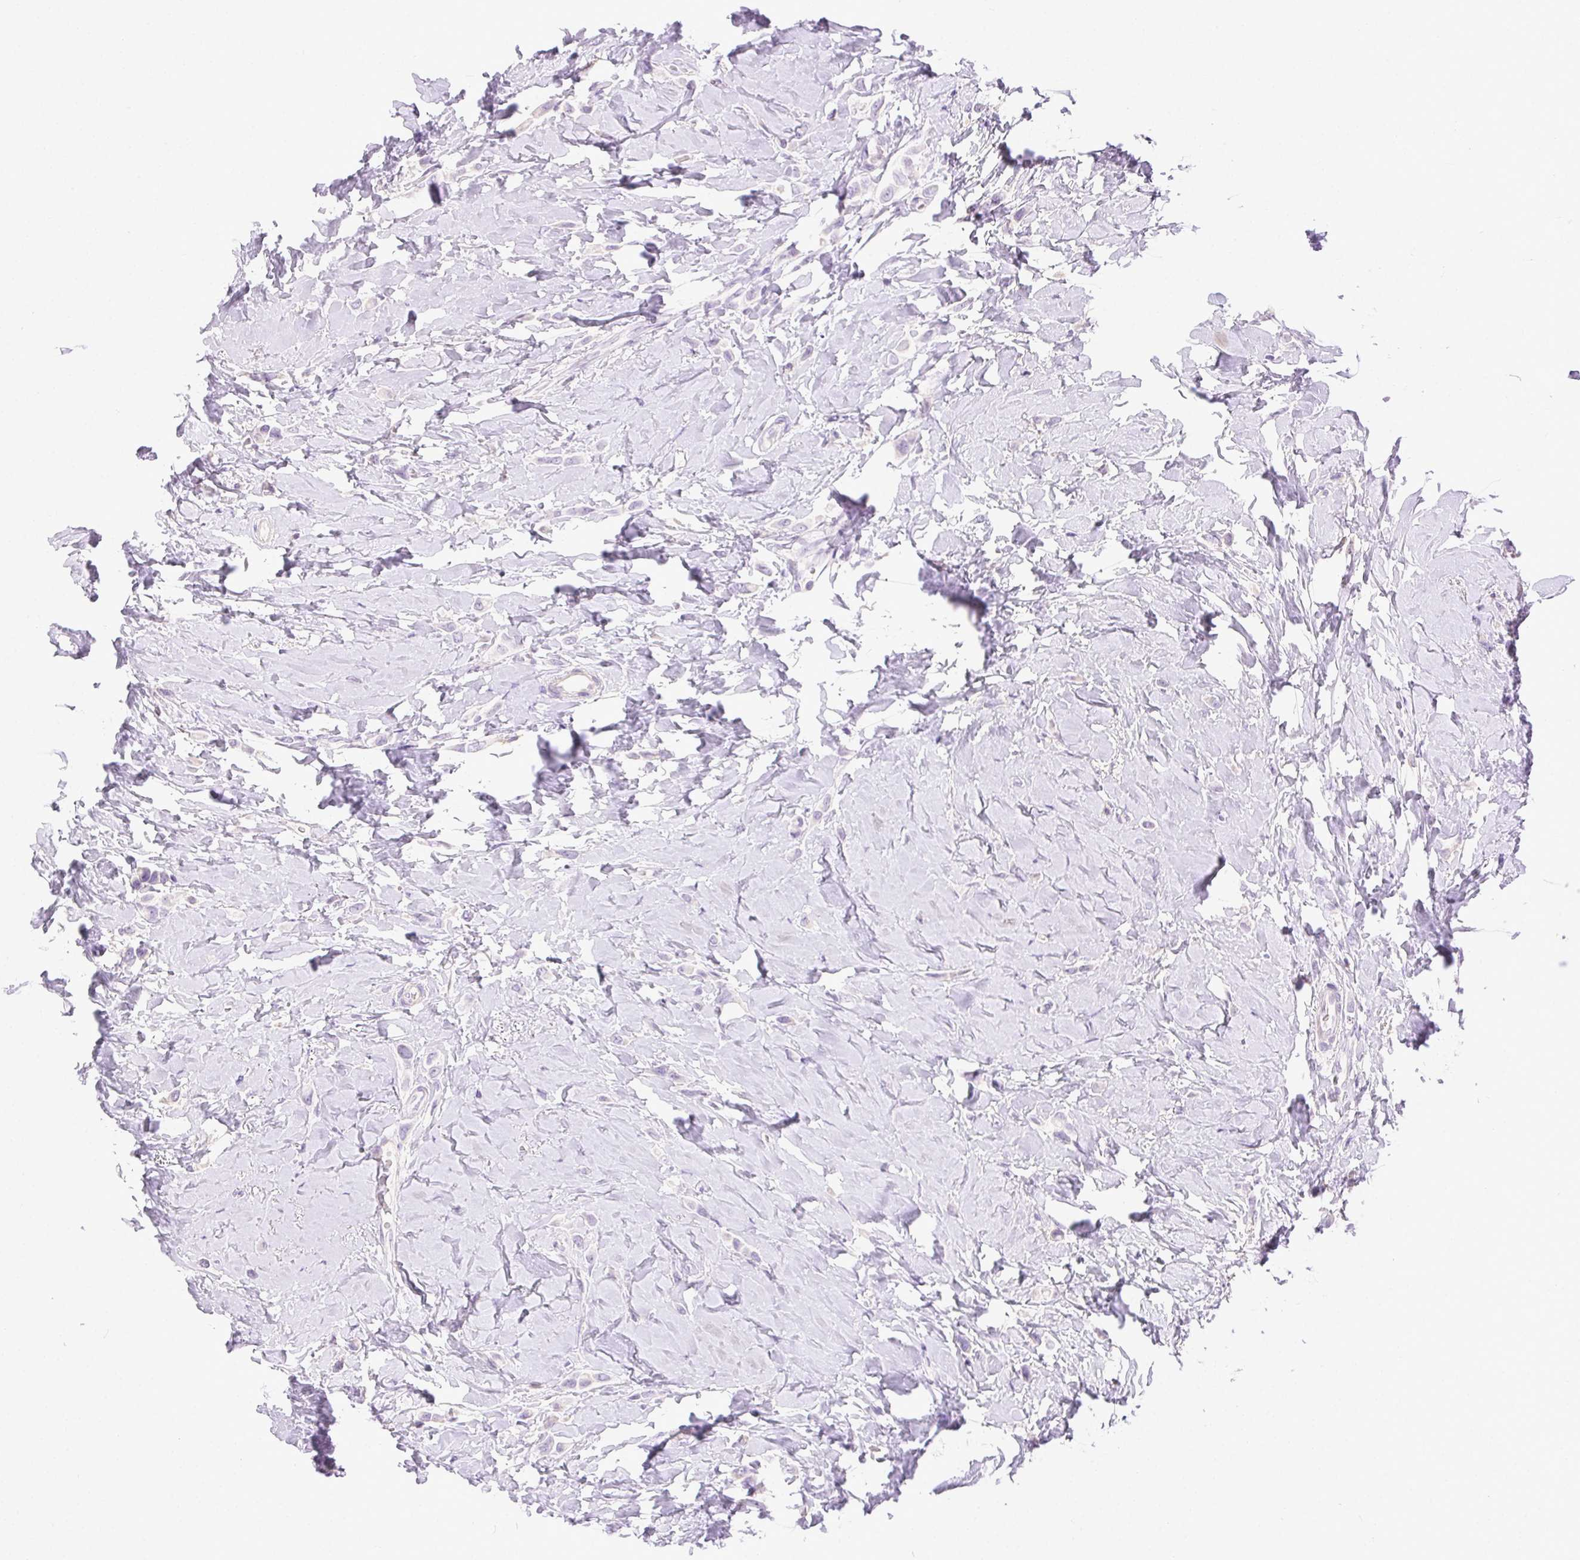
{"staining": {"intensity": "negative", "quantity": "none", "location": "none"}, "tissue": "breast cancer", "cell_type": "Tumor cells", "image_type": "cancer", "snomed": [{"axis": "morphology", "description": "Lobular carcinoma"}, {"axis": "topography", "description": "Breast"}], "caption": "High power microscopy micrograph of an immunohistochemistry (IHC) image of lobular carcinoma (breast), revealing no significant positivity in tumor cells. (DAB (3,3'-diaminobenzidine) IHC, high magnification).", "gene": "SYCE2", "patient": {"sex": "female", "age": 66}}